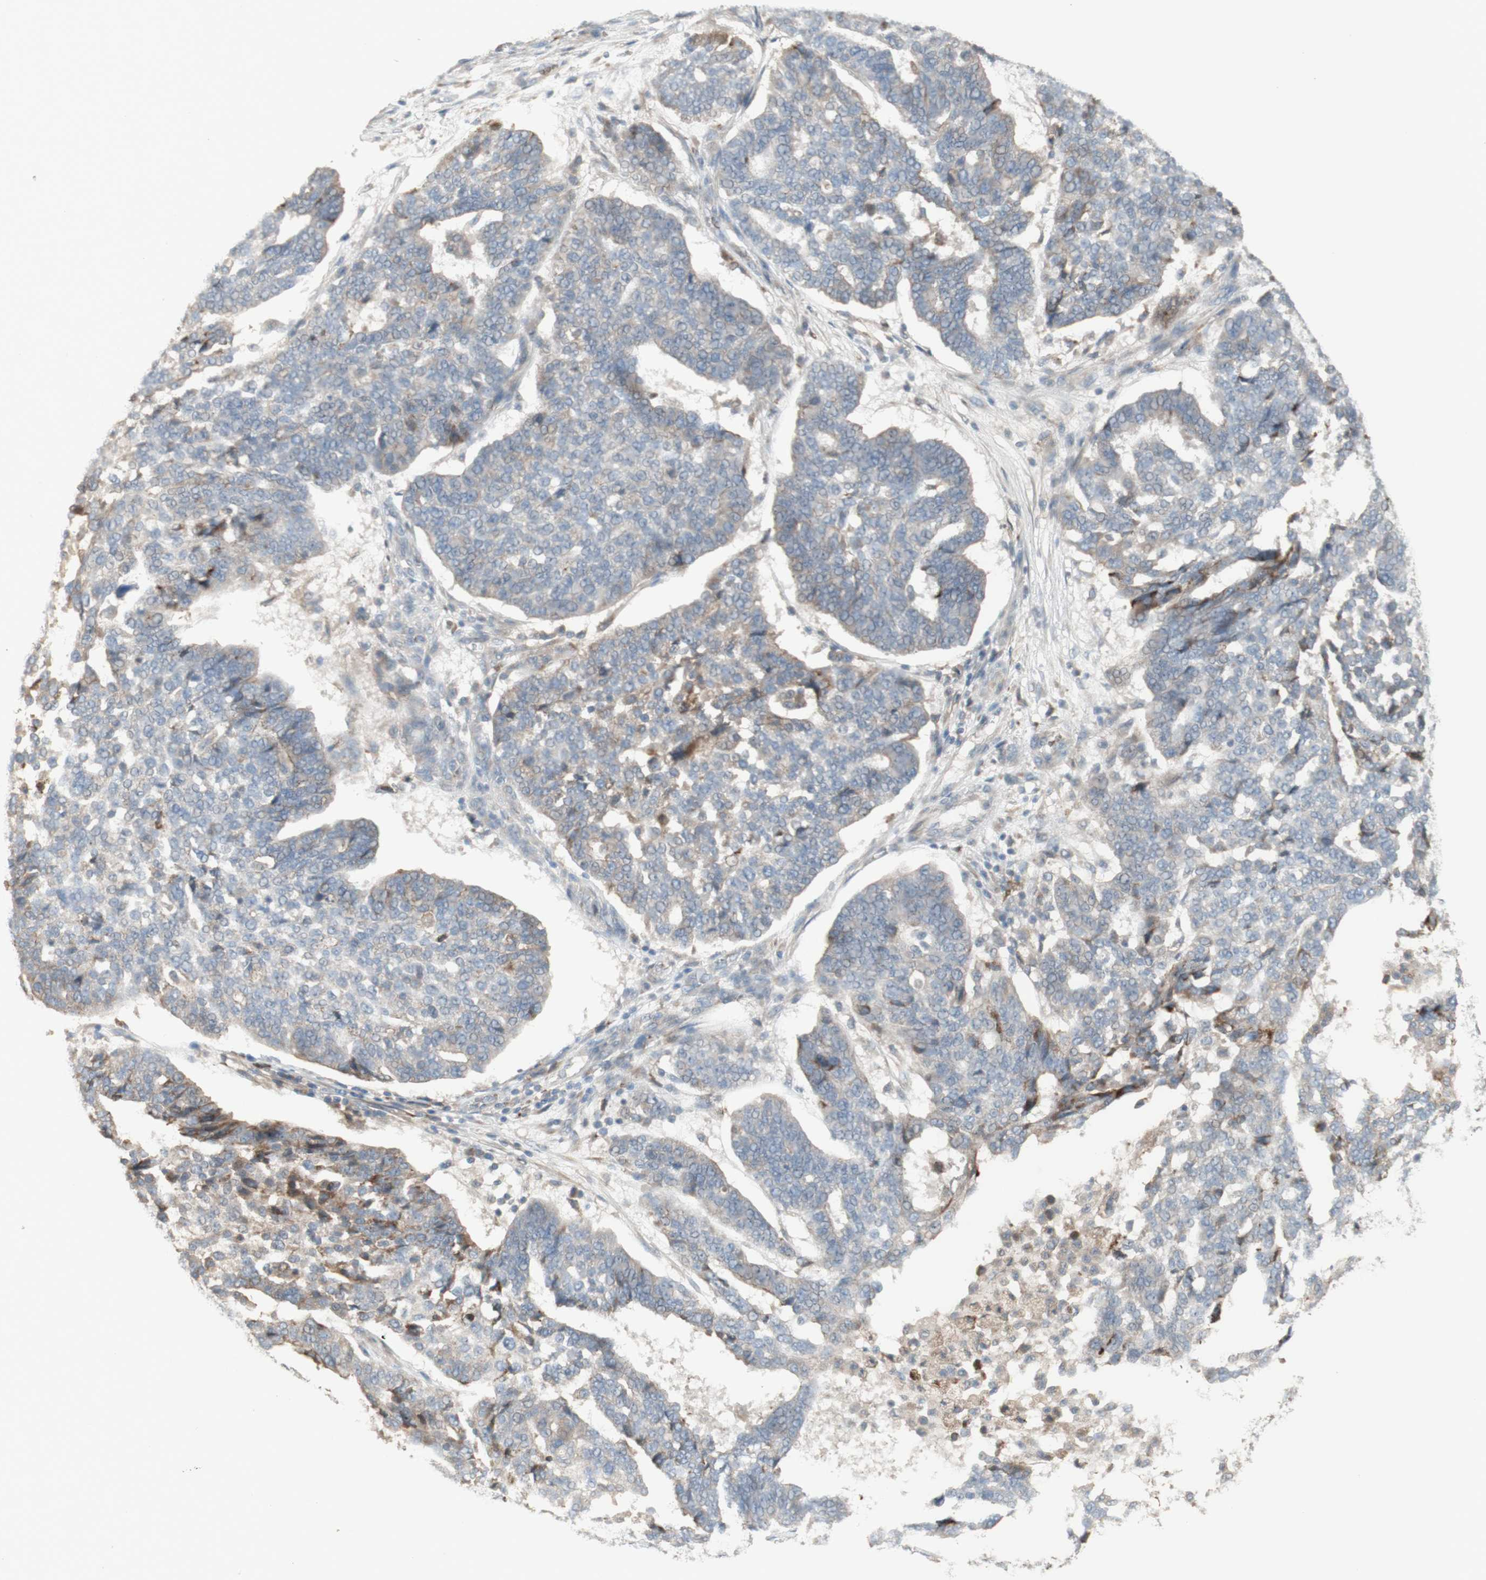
{"staining": {"intensity": "weak", "quantity": "<25%", "location": "cytoplasmic/membranous"}, "tissue": "ovarian cancer", "cell_type": "Tumor cells", "image_type": "cancer", "snomed": [{"axis": "morphology", "description": "Cystadenocarcinoma, serous, NOS"}, {"axis": "topography", "description": "Ovary"}], "caption": "An immunohistochemistry photomicrograph of serous cystadenocarcinoma (ovarian) is shown. There is no staining in tumor cells of serous cystadenocarcinoma (ovarian).", "gene": "PTGER4", "patient": {"sex": "female", "age": 59}}